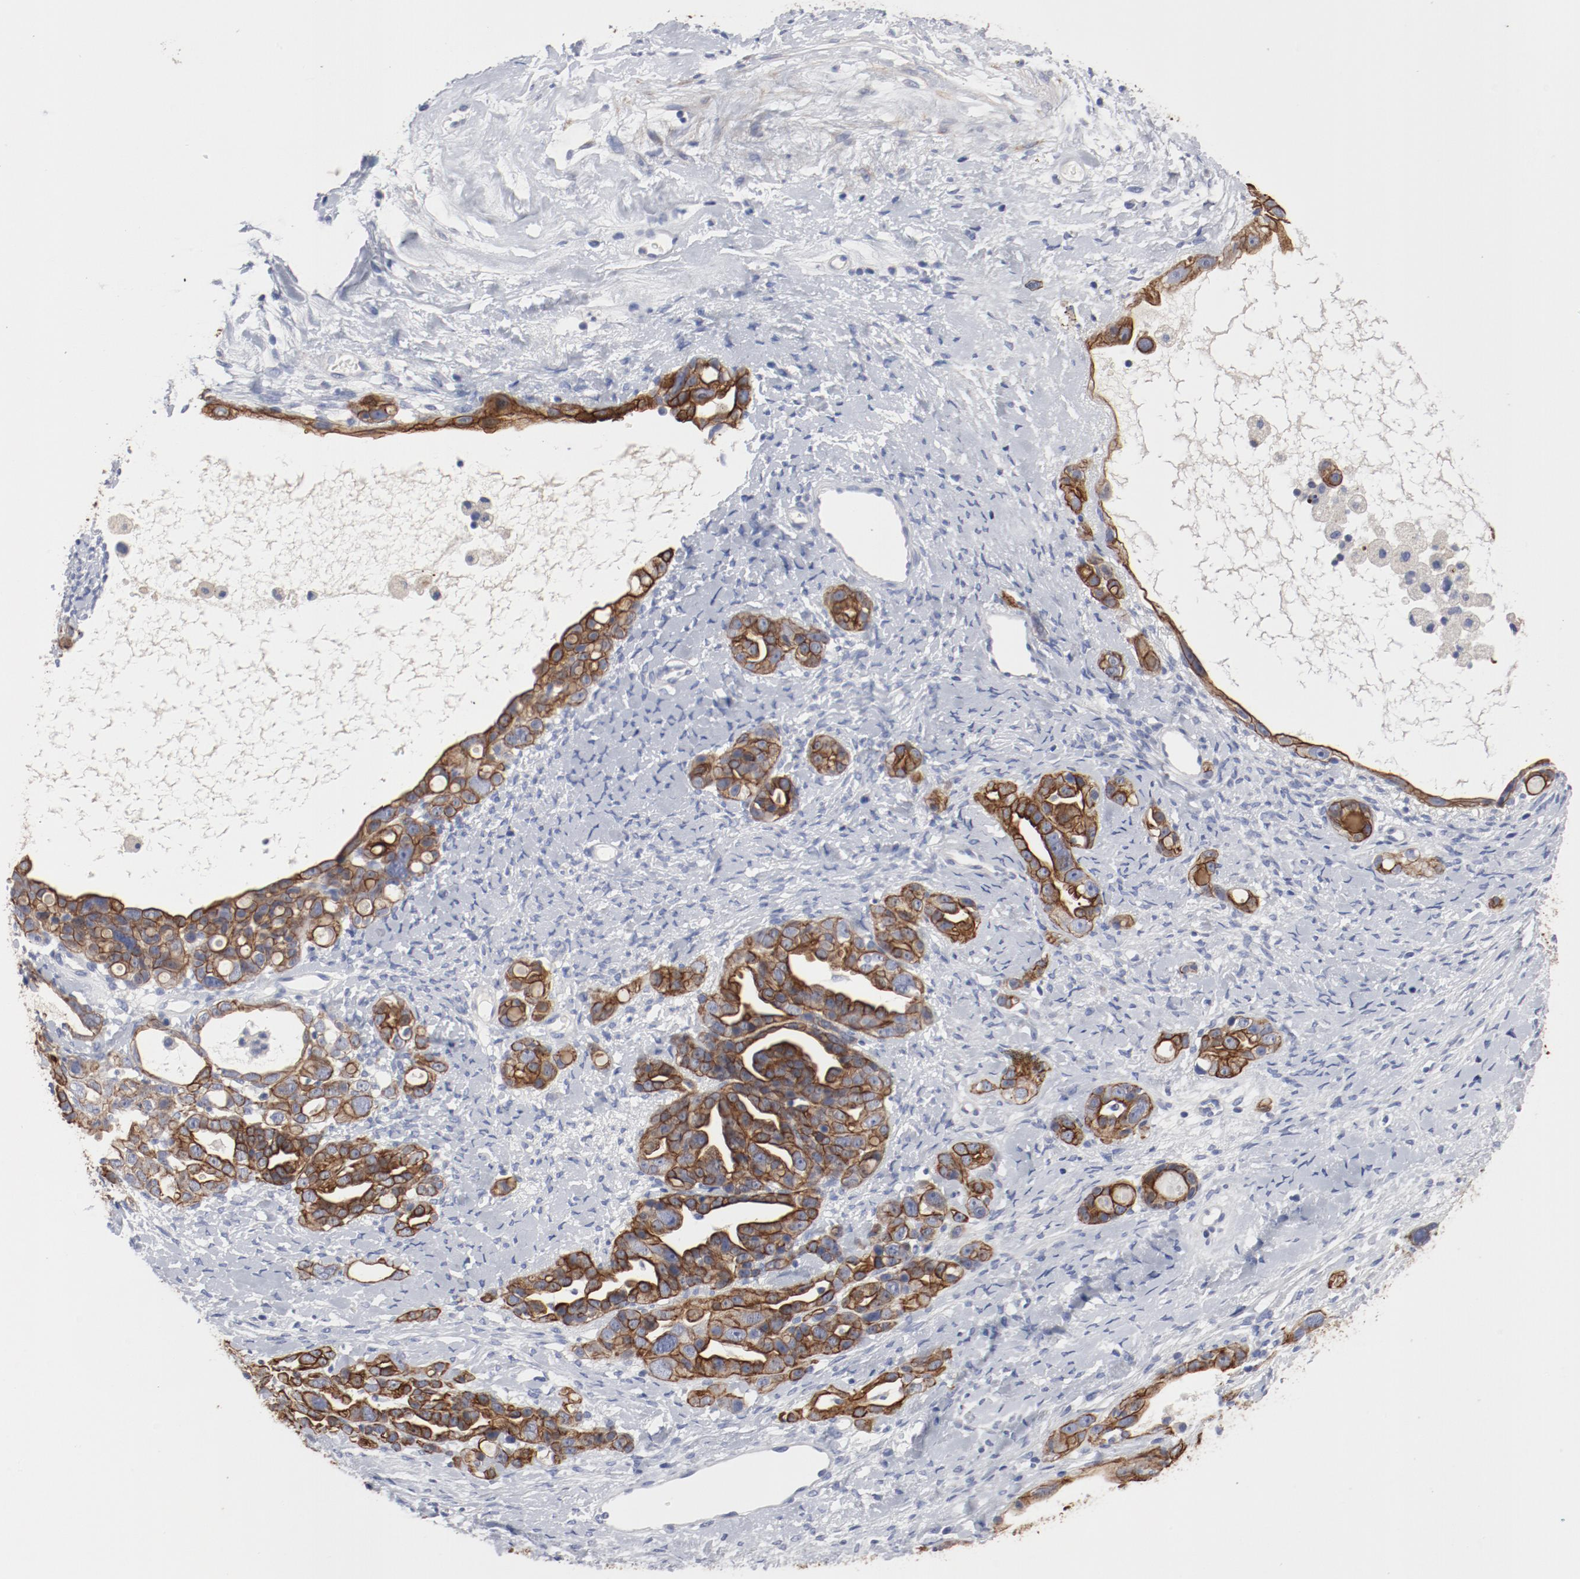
{"staining": {"intensity": "strong", "quantity": ">75%", "location": "cytoplasmic/membranous"}, "tissue": "ovarian cancer", "cell_type": "Tumor cells", "image_type": "cancer", "snomed": [{"axis": "morphology", "description": "Cystadenocarcinoma, serous, NOS"}, {"axis": "topography", "description": "Ovary"}], "caption": "Ovarian serous cystadenocarcinoma stained for a protein (brown) exhibits strong cytoplasmic/membranous positive expression in approximately >75% of tumor cells.", "gene": "TSPAN6", "patient": {"sex": "female", "age": 66}}